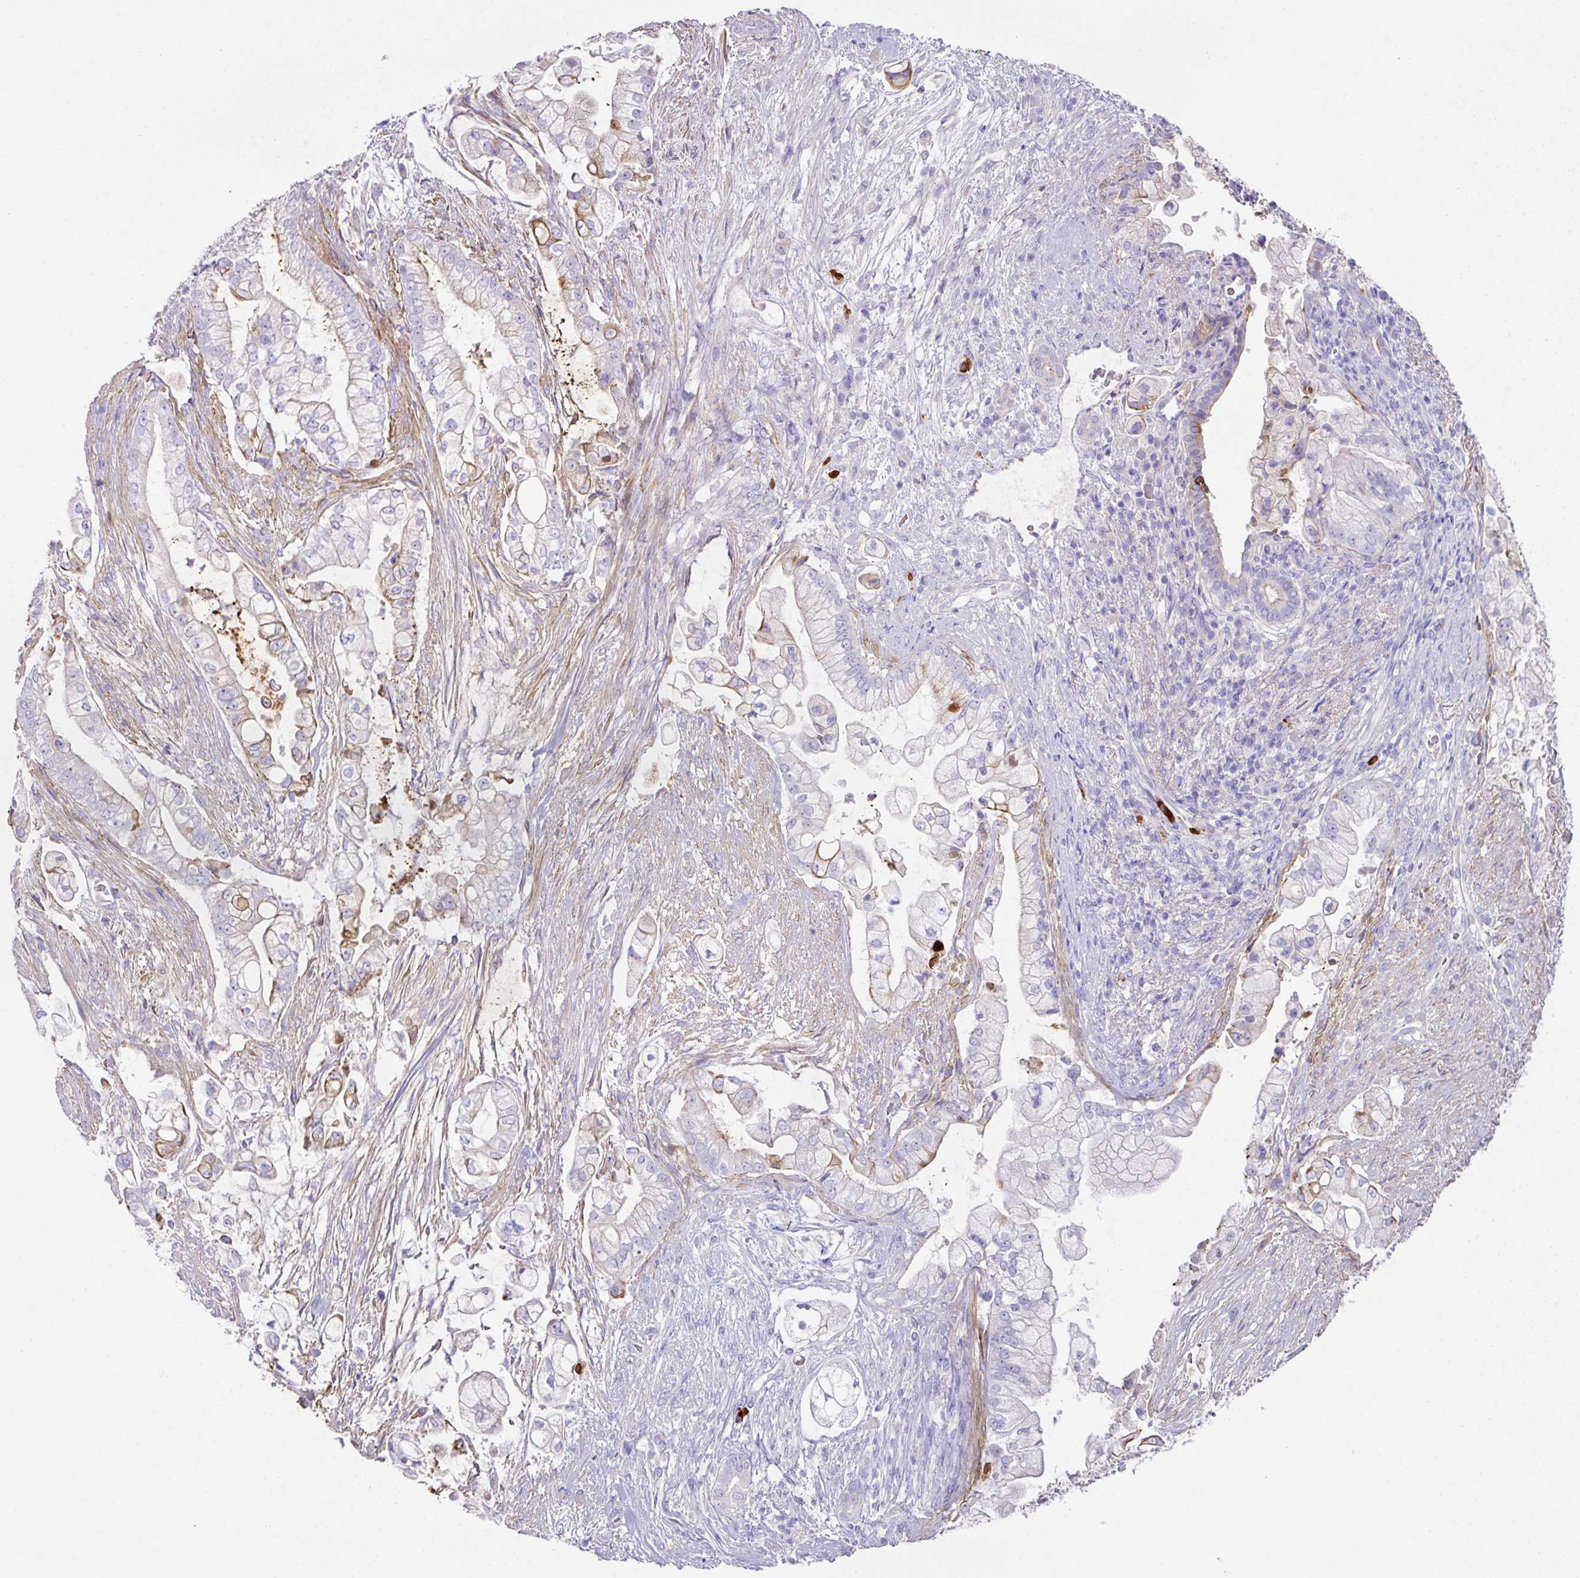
{"staining": {"intensity": "moderate", "quantity": "<25%", "location": "cytoplasmic/membranous"}, "tissue": "pancreatic cancer", "cell_type": "Tumor cells", "image_type": "cancer", "snomed": [{"axis": "morphology", "description": "Adenocarcinoma, NOS"}, {"axis": "topography", "description": "Pancreas"}], "caption": "Human pancreatic cancer stained for a protein (brown) demonstrates moderate cytoplasmic/membranous positive positivity in approximately <25% of tumor cells.", "gene": "TARM1", "patient": {"sex": "female", "age": 69}}